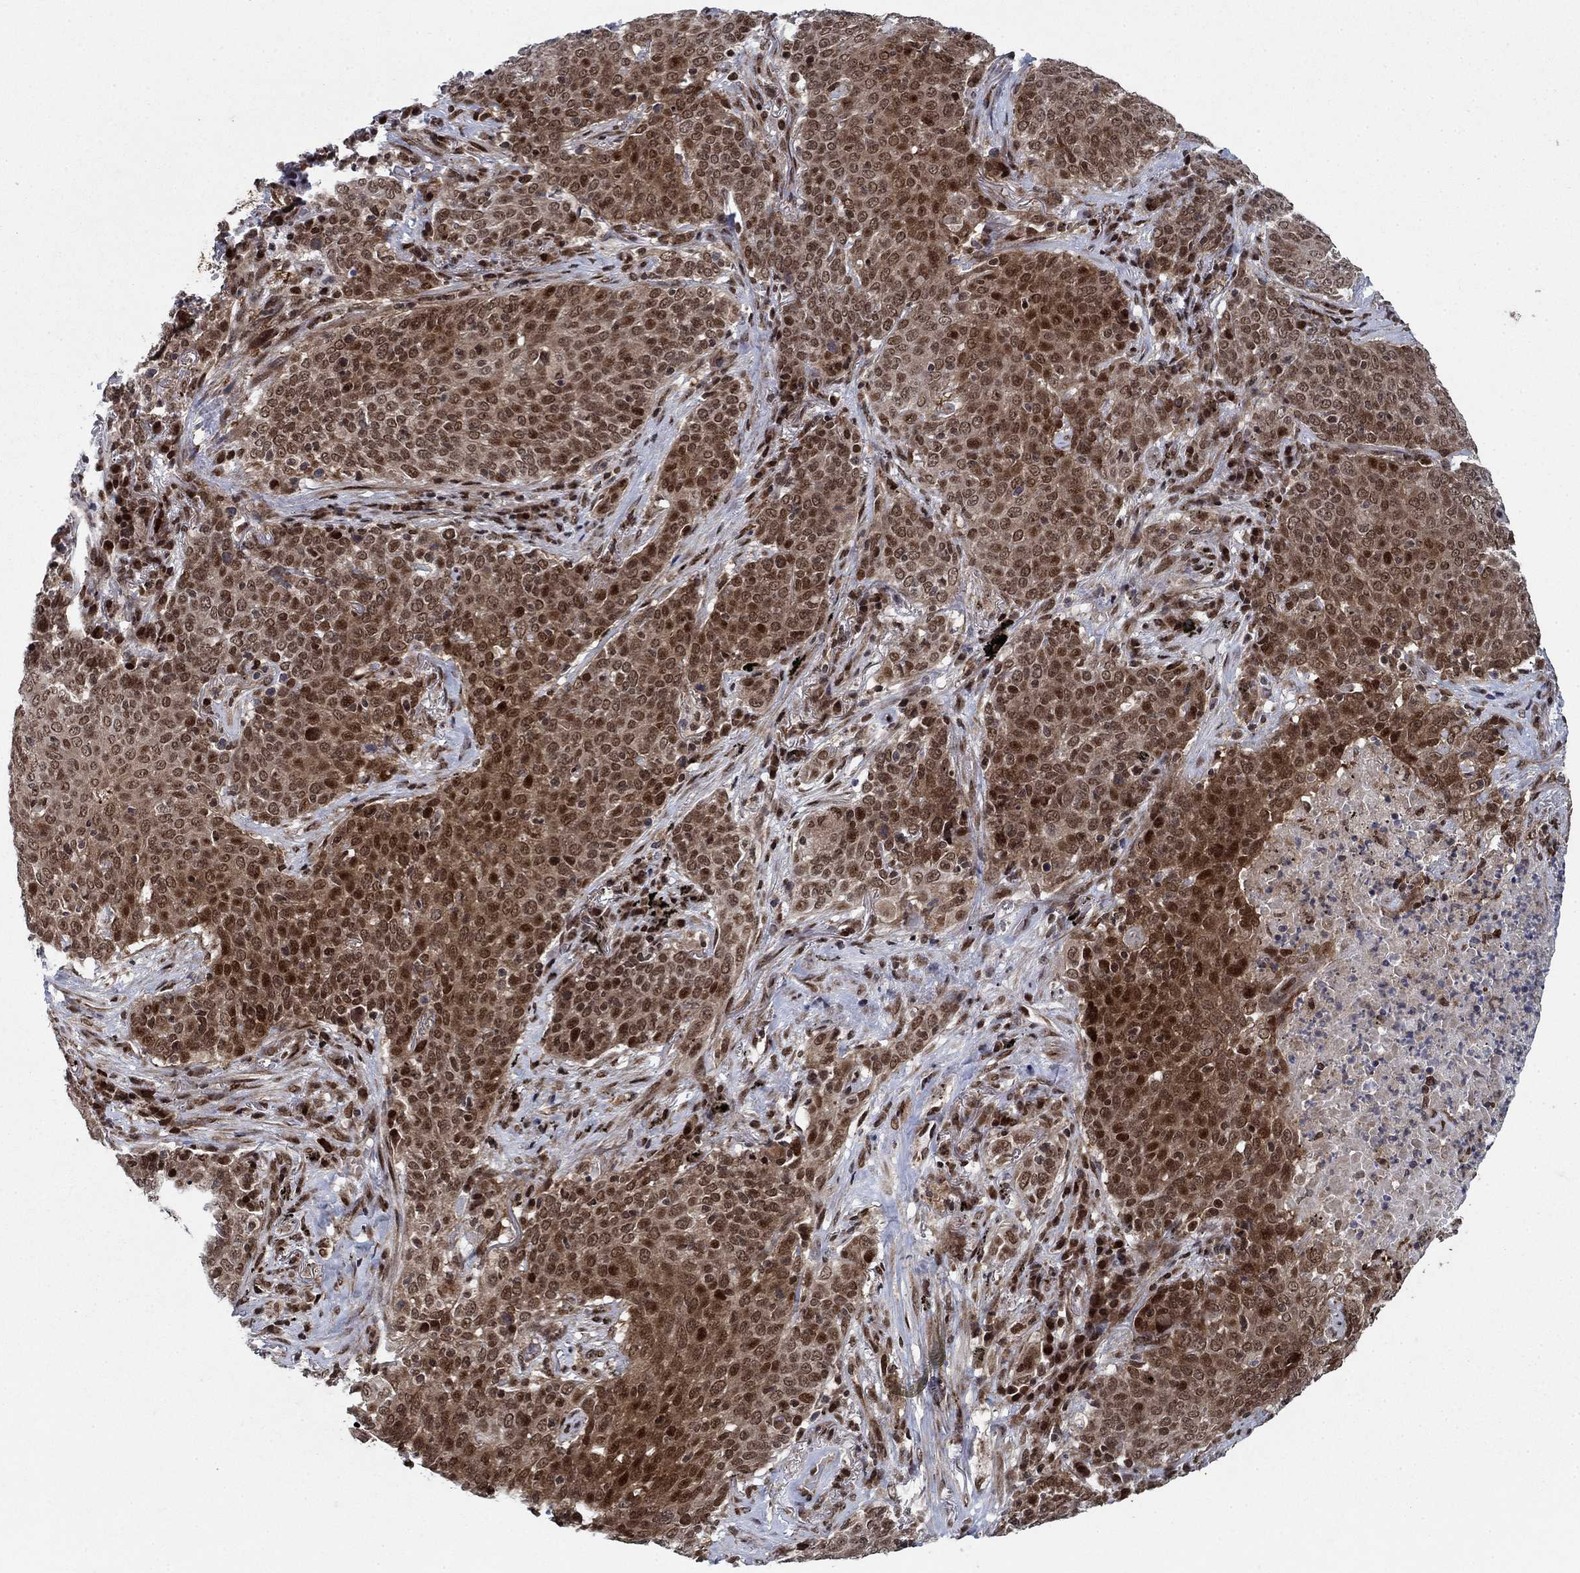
{"staining": {"intensity": "moderate", "quantity": "<25%", "location": "cytoplasmic/membranous"}, "tissue": "lung cancer", "cell_type": "Tumor cells", "image_type": "cancer", "snomed": [{"axis": "morphology", "description": "Squamous cell carcinoma, NOS"}, {"axis": "topography", "description": "Lung"}], "caption": "Immunohistochemical staining of lung cancer shows moderate cytoplasmic/membranous protein positivity in approximately <25% of tumor cells. (DAB (3,3'-diaminobenzidine) IHC, brown staining for protein, blue staining for nuclei).", "gene": "PRICKLE4", "patient": {"sex": "male", "age": 82}}